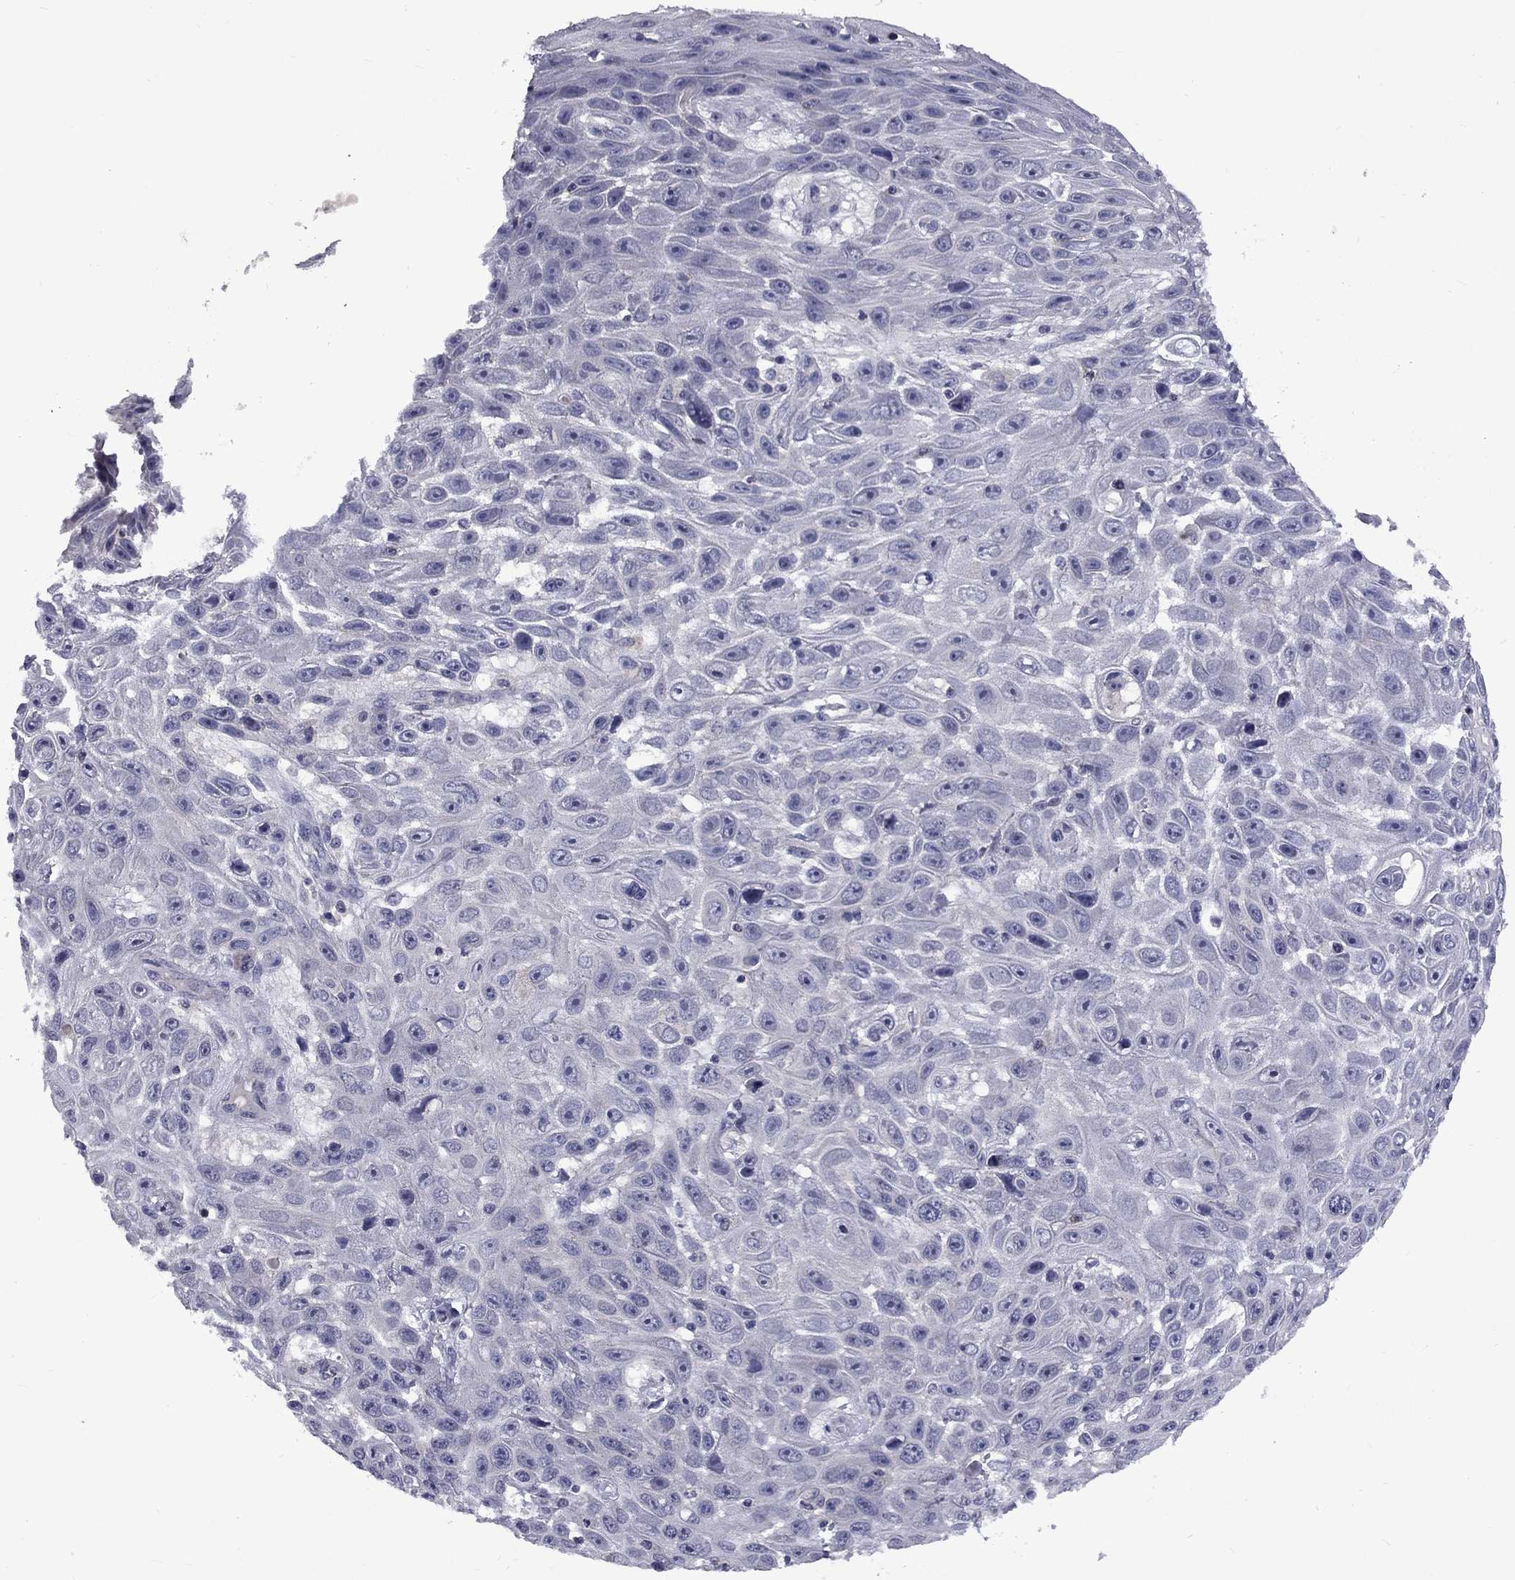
{"staining": {"intensity": "negative", "quantity": "none", "location": "none"}, "tissue": "skin cancer", "cell_type": "Tumor cells", "image_type": "cancer", "snomed": [{"axis": "morphology", "description": "Squamous cell carcinoma, NOS"}, {"axis": "topography", "description": "Skin"}], "caption": "The micrograph demonstrates no staining of tumor cells in squamous cell carcinoma (skin).", "gene": "SNTA1", "patient": {"sex": "male", "age": 82}}